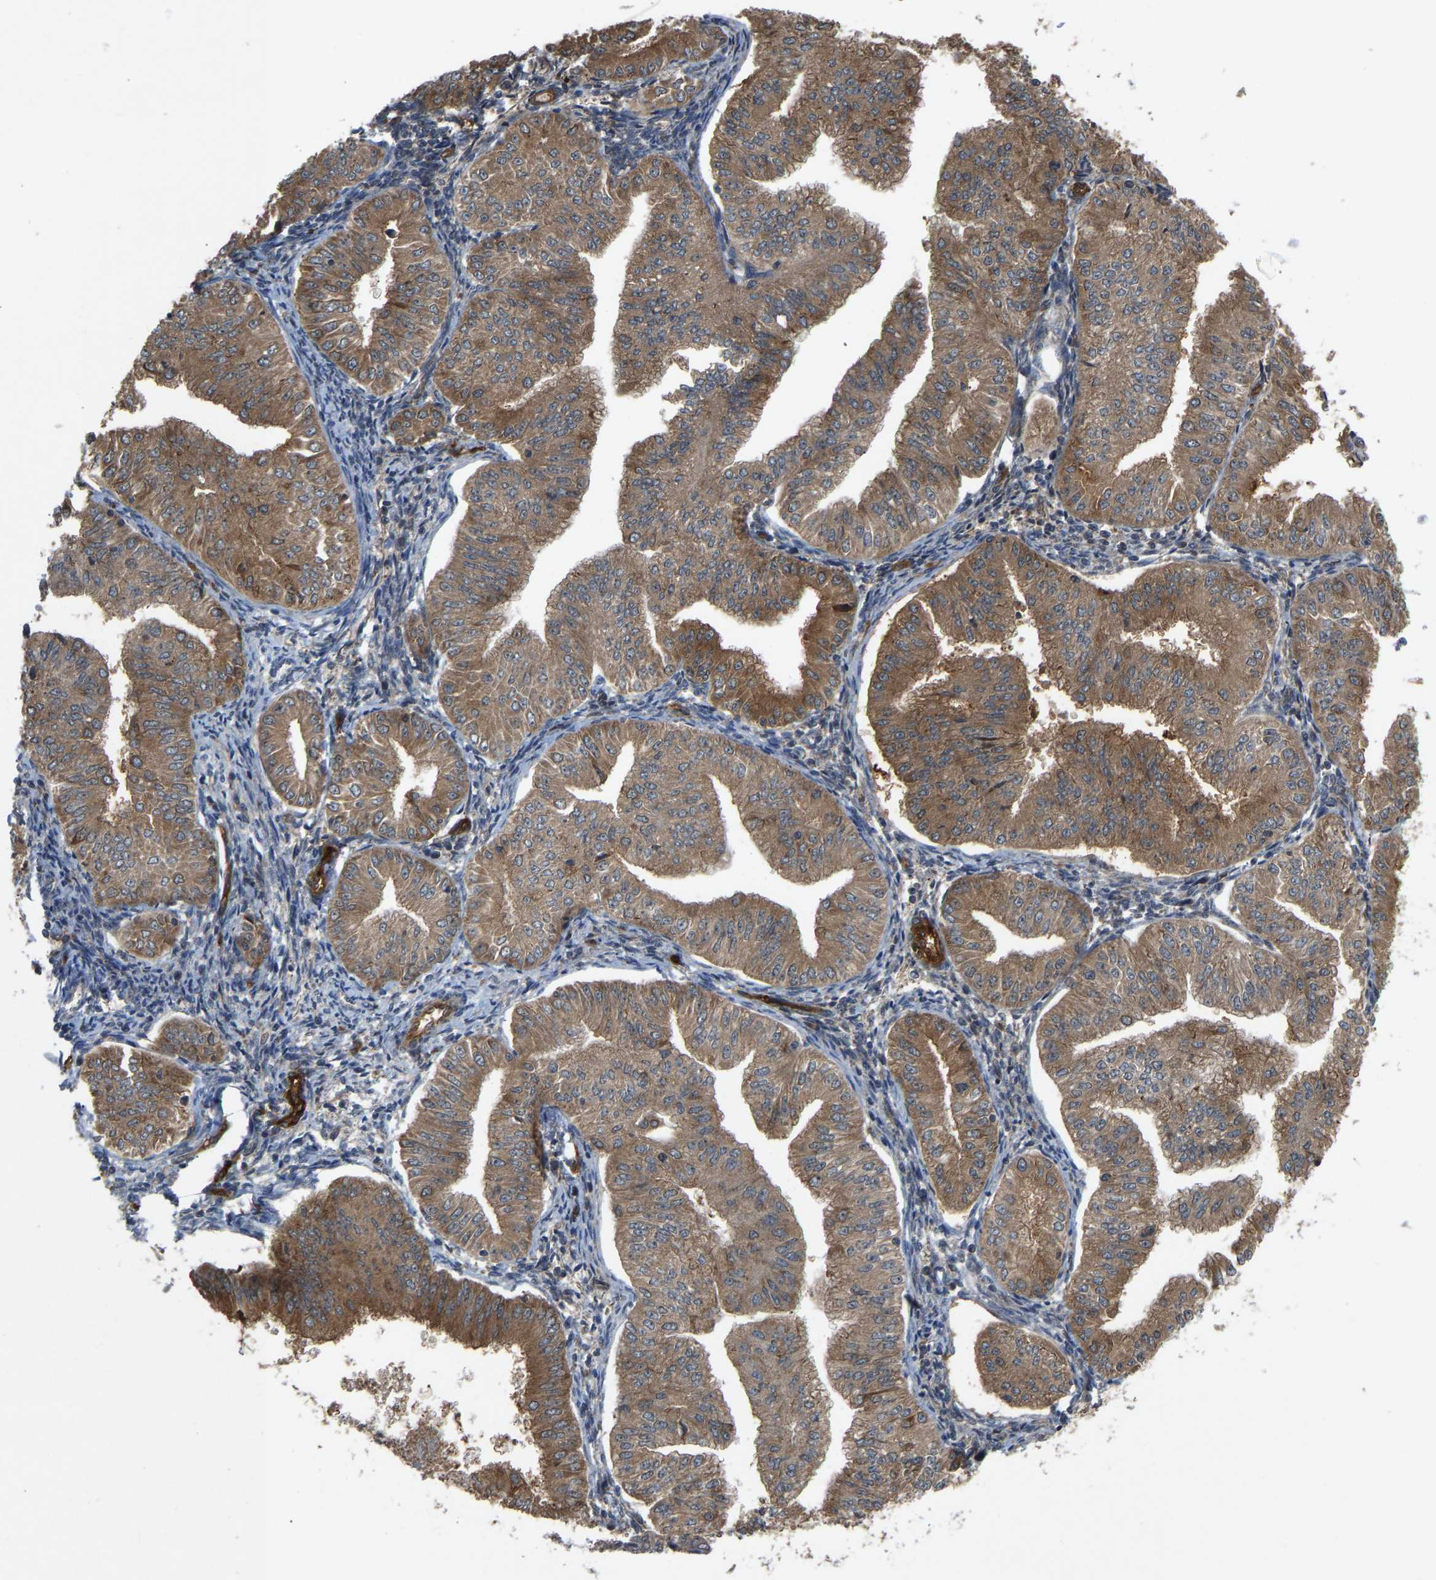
{"staining": {"intensity": "strong", "quantity": ">75%", "location": "cytoplasmic/membranous"}, "tissue": "endometrial cancer", "cell_type": "Tumor cells", "image_type": "cancer", "snomed": [{"axis": "morphology", "description": "Normal tissue, NOS"}, {"axis": "morphology", "description": "Adenocarcinoma, NOS"}, {"axis": "topography", "description": "Endometrium"}], "caption": "Approximately >75% of tumor cells in human adenocarcinoma (endometrial) exhibit strong cytoplasmic/membranous protein staining as visualized by brown immunohistochemical staining.", "gene": "CCT8", "patient": {"sex": "female", "age": 53}}